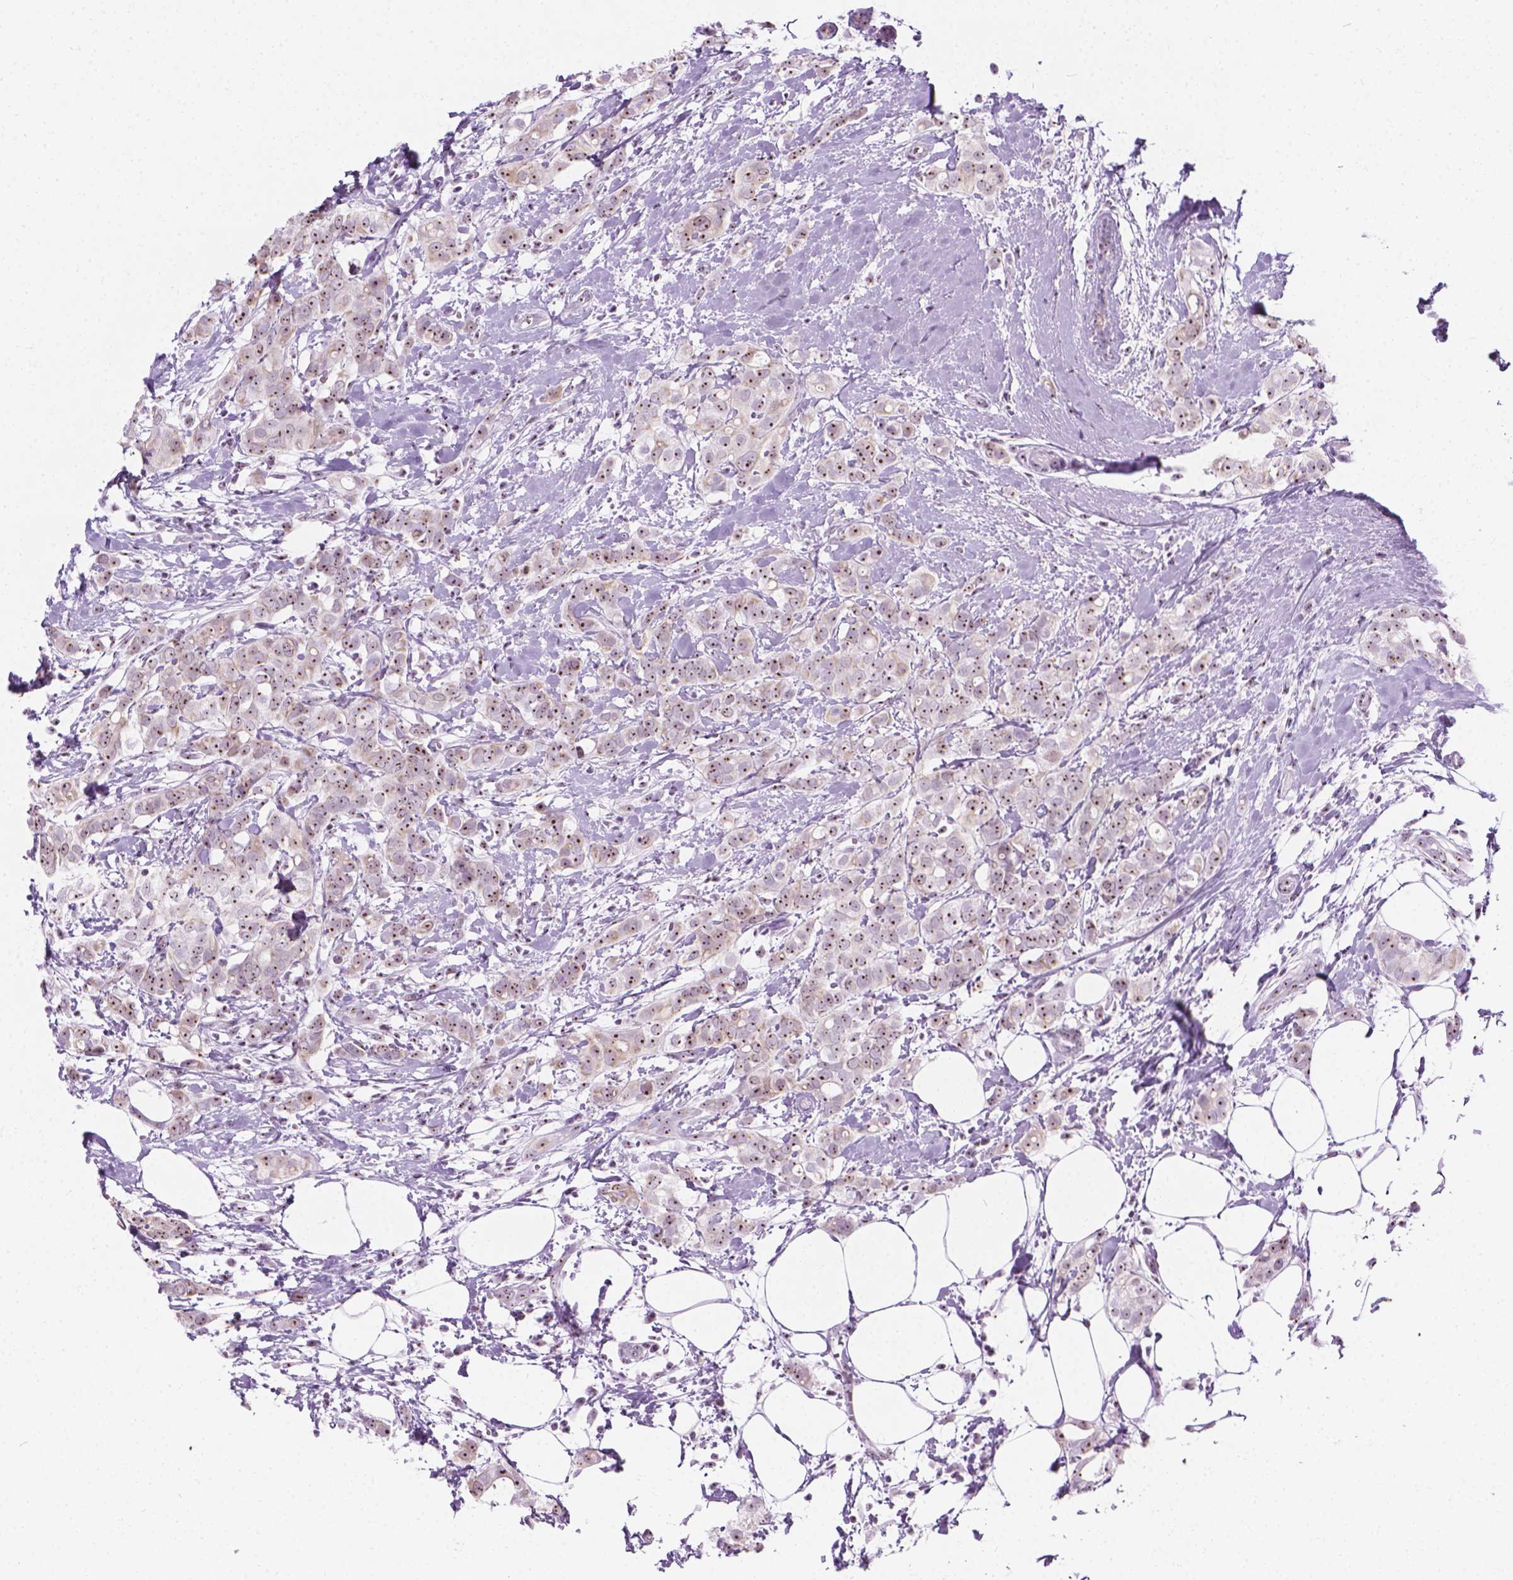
{"staining": {"intensity": "moderate", "quantity": ">75%", "location": "nuclear"}, "tissue": "breast cancer", "cell_type": "Tumor cells", "image_type": "cancer", "snomed": [{"axis": "morphology", "description": "Duct carcinoma"}, {"axis": "topography", "description": "Breast"}], "caption": "IHC photomicrograph of neoplastic tissue: human breast invasive ductal carcinoma stained using immunohistochemistry exhibits medium levels of moderate protein expression localized specifically in the nuclear of tumor cells, appearing as a nuclear brown color.", "gene": "NOL7", "patient": {"sex": "female", "age": 40}}